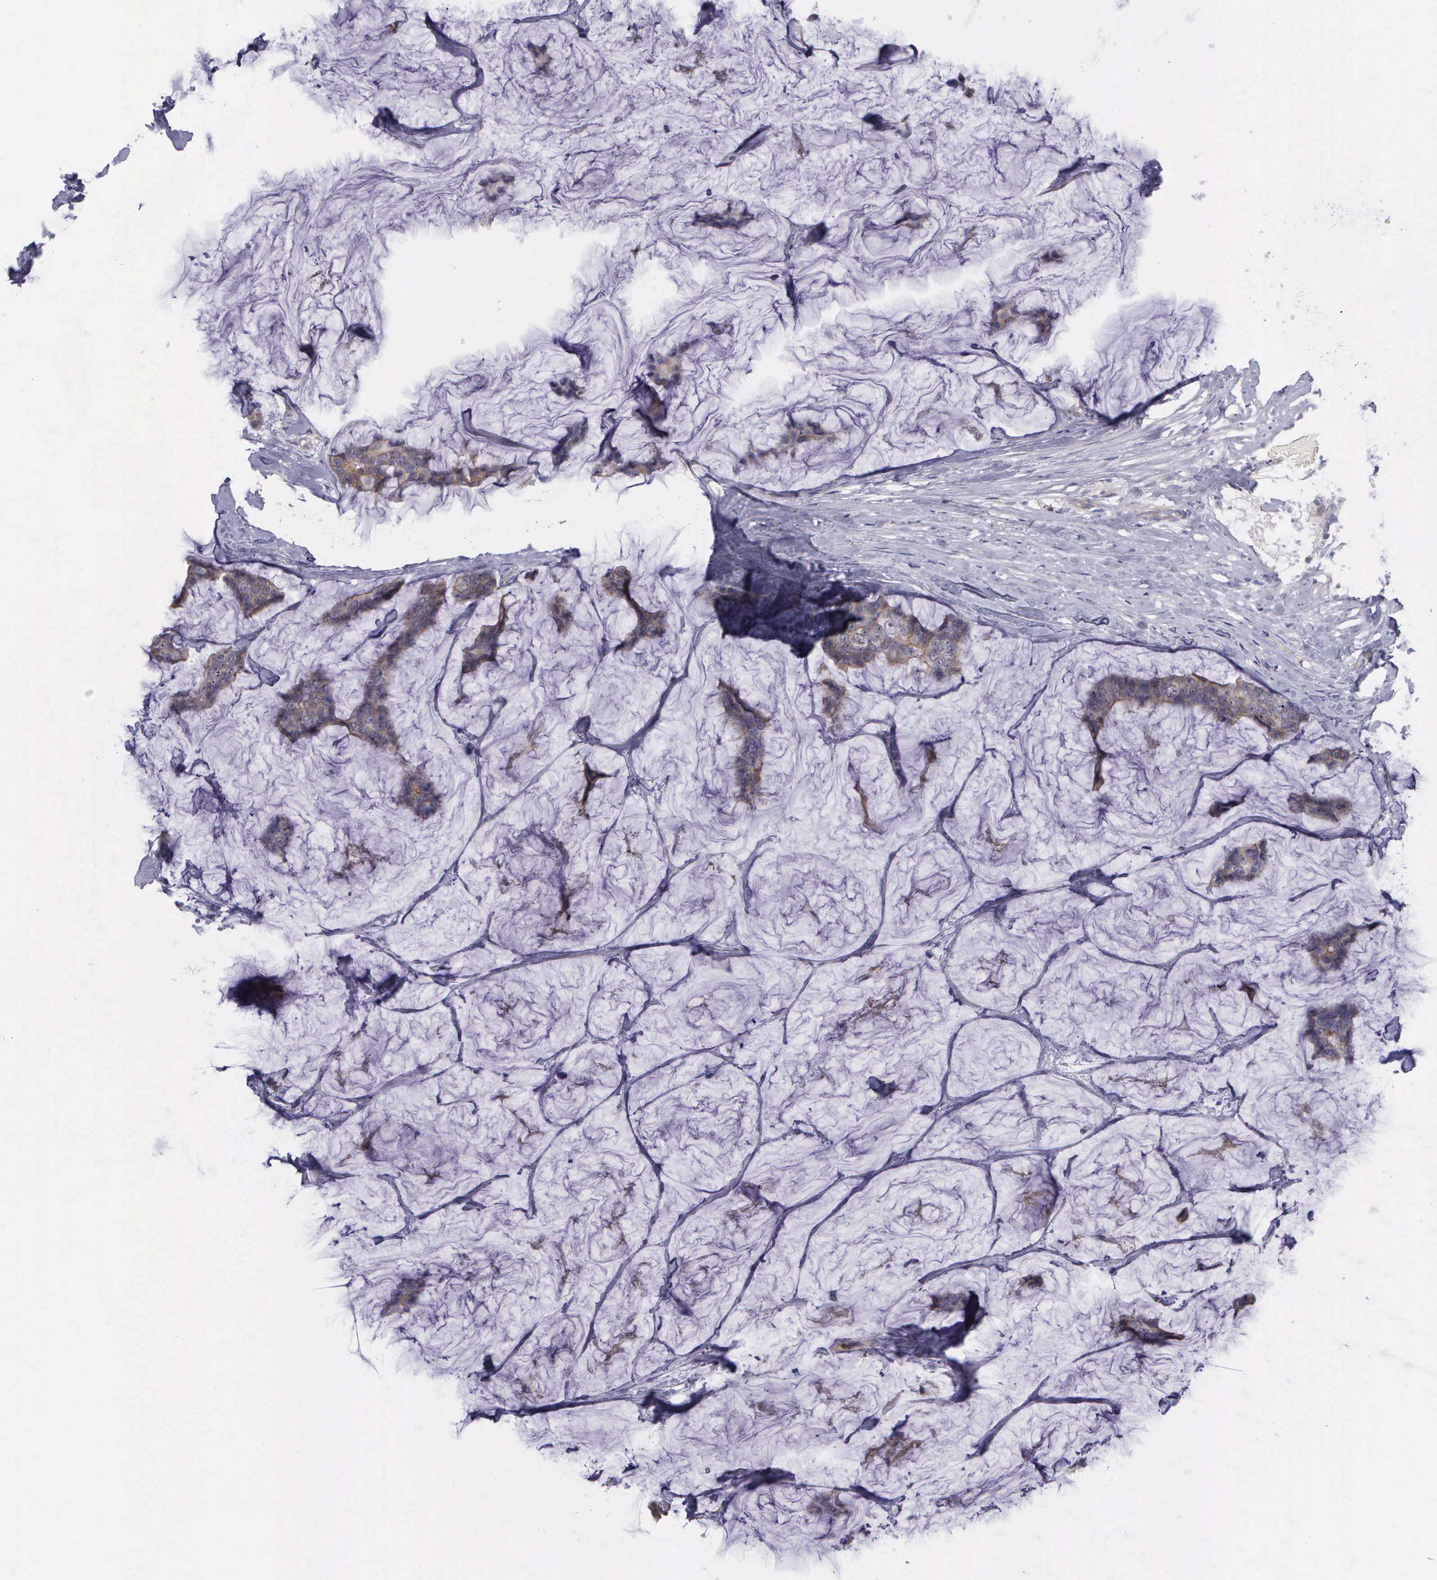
{"staining": {"intensity": "weak", "quantity": "25%-75%", "location": "cytoplasmic/membranous"}, "tissue": "breast cancer", "cell_type": "Tumor cells", "image_type": "cancer", "snomed": [{"axis": "morphology", "description": "Normal tissue, NOS"}, {"axis": "morphology", "description": "Duct carcinoma"}, {"axis": "topography", "description": "Breast"}], "caption": "Immunohistochemistry staining of breast cancer, which exhibits low levels of weak cytoplasmic/membranous expression in about 25%-75% of tumor cells indicating weak cytoplasmic/membranous protein expression. The staining was performed using DAB (brown) for protein detection and nuclei were counterstained in hematoxylin (blue).", "gene": "MICAL3", "patient": {"sex": "female", "age": 50}}